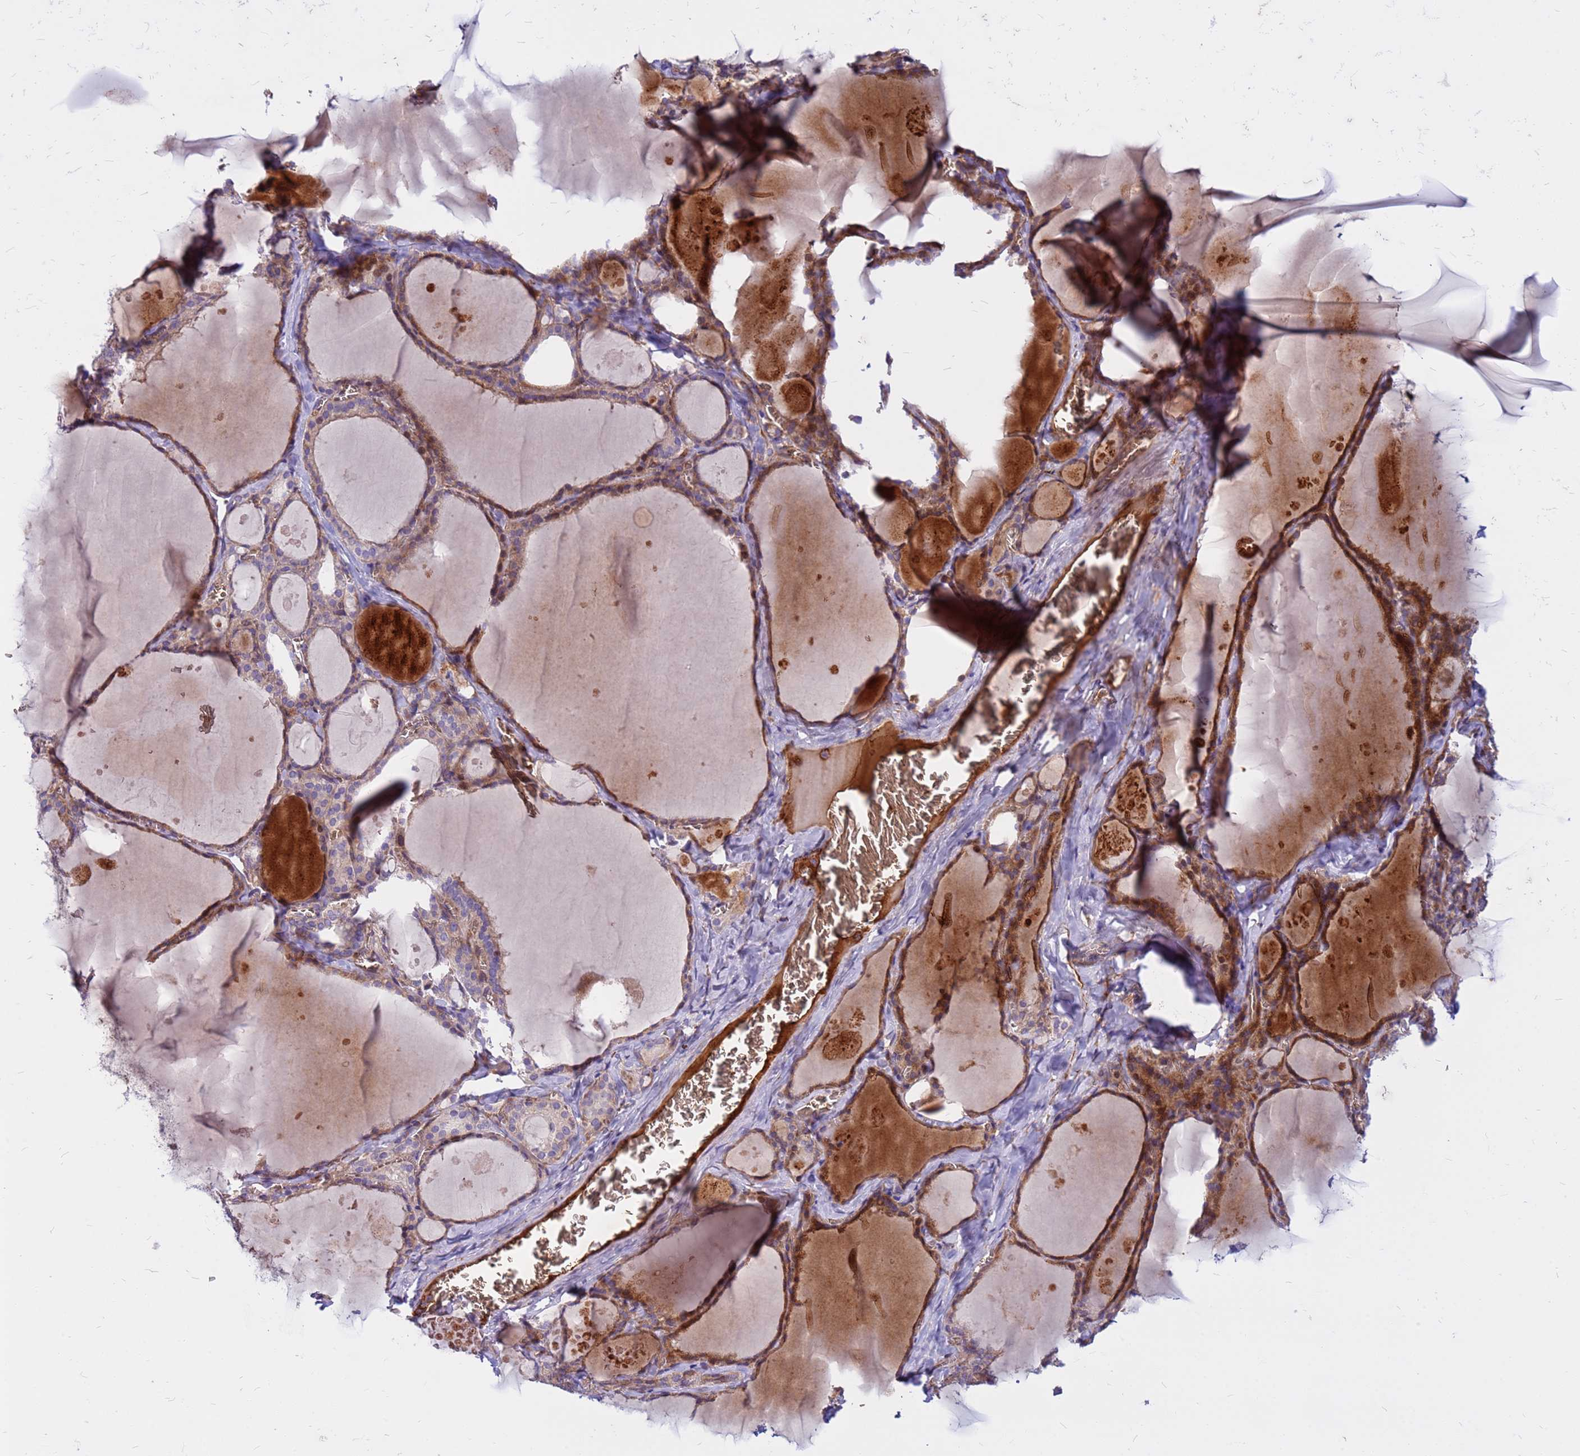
{"staining": {"intensity": "moderate", "quantity": ">75%", "location": "cytoplasmic/membranous"}, "tissue": "thyroid gland", "cell_type": "Glandular cells", "image_type": "normal", "snomed": [{"axis": "morphology", "description": "Normal tissue, NOS"}, {"axis": "topography", "description": "Thyroid gland"}], "caption": "Immunohistochemistry (IHC) (DAB (3,3'-diaminobenzidine)) staining of unremarkable human thyroid gland shows moderate cytoplasmic/membranous protein positivity in about >75% of glandular cells.", "gene": "ZNF669", "patient": {"sex": "male", "age": 56}}